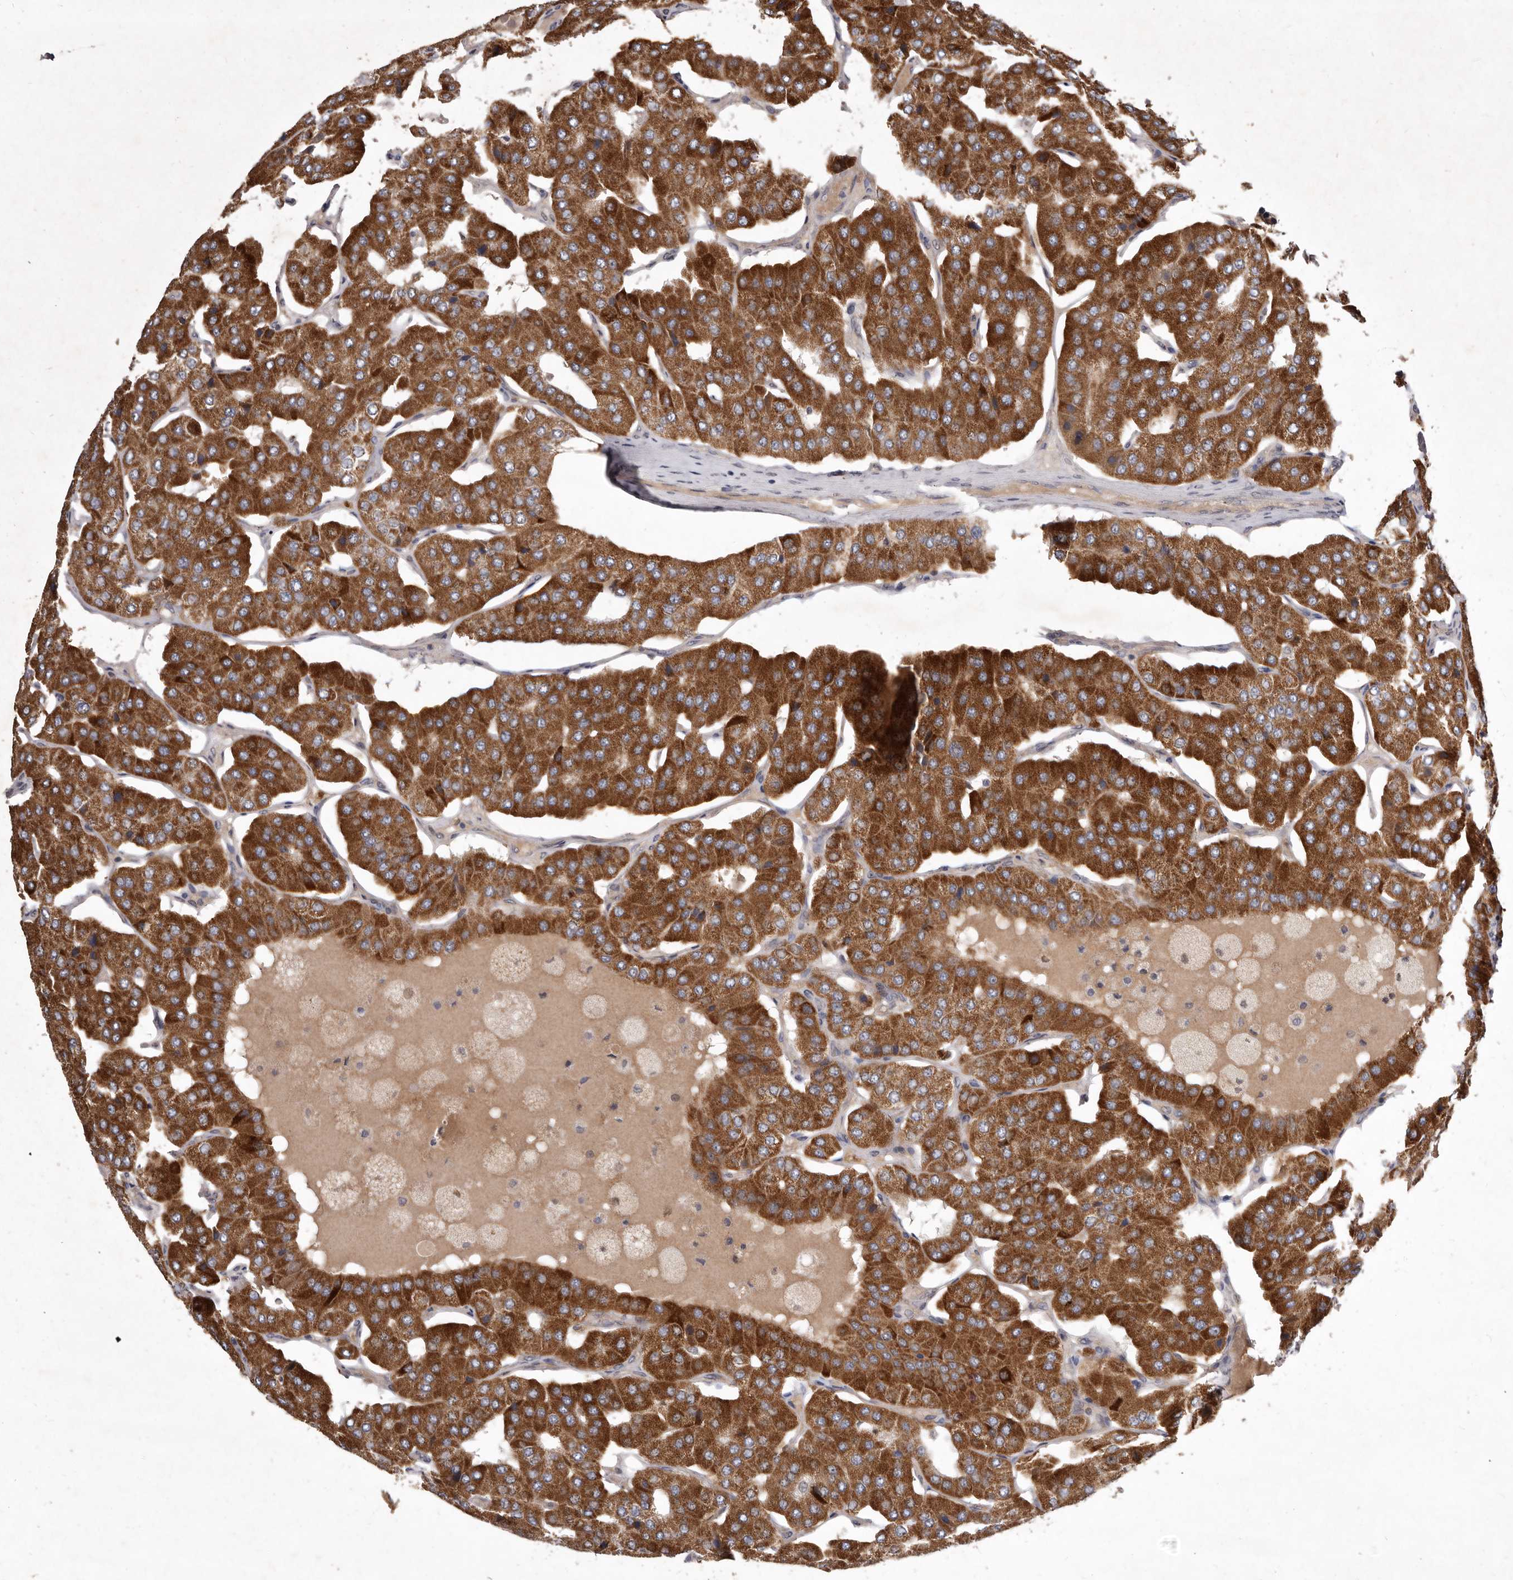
{"staining": {"intensity": "strong", "quantity": ">75%", "location": "cytoplasmic/membranous"}, "tissue": "parathyroid gland", "cell_type": "Glandular cells", "image_type": "normal", "snomed": [{"axis": "morphology", "description": "Normal tissue, NOS"}, {"axis": "morphology", "description": "Adenoma, NOS"}, {"axis": "topography", "description": "Parathyroid gland"}], "caption": "About >75% of glandular cells in unremarkable parathyroid gland reveal strong cytoplasmic/membranous protein expression as visualized by brown immunohistochemical staining.", "gene": "FLAD1", "patient": {"sex": "female", "age": 86}}